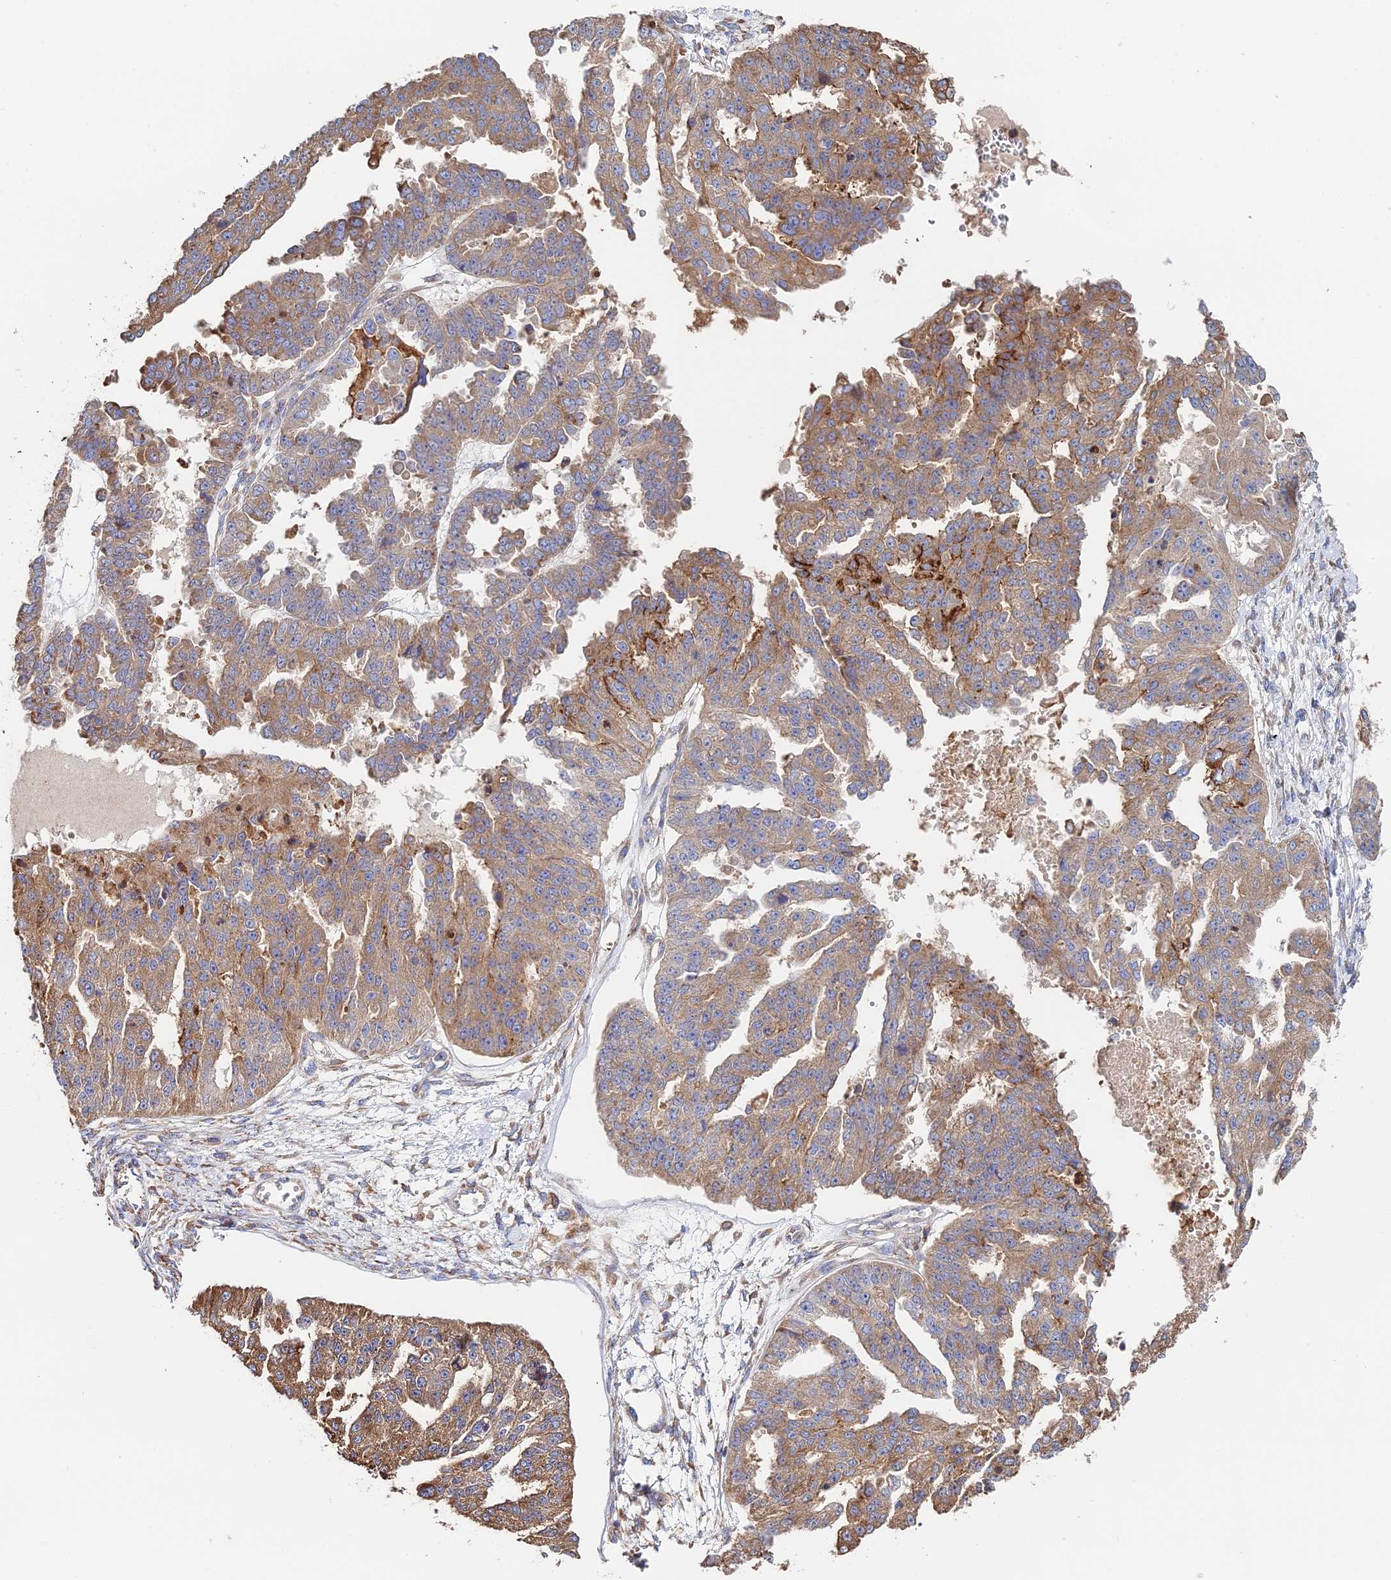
{"staining": {"intensity": "moderate", "quantity": "25%-75%", "location": "cytoplasmic/membranous"}, "tissue": "ovarian cancer", "cell_type": "Tumor cells", "image_type": "cancer", "snomed": [{"axis": "morphology", "description": "Cystadenocarcinoma, serous, NOS"}, {"axis": "topography", "description": "Ovary"}], "caption": "Ovarian cancer (serous cystadenocarcinoma) tissue reveals moderate cytoplasmic/membranous staining in approximately 25%-75% of tumor cells", "gene": "CLCN3", "patient": {"sex": "female", "age": 58}}